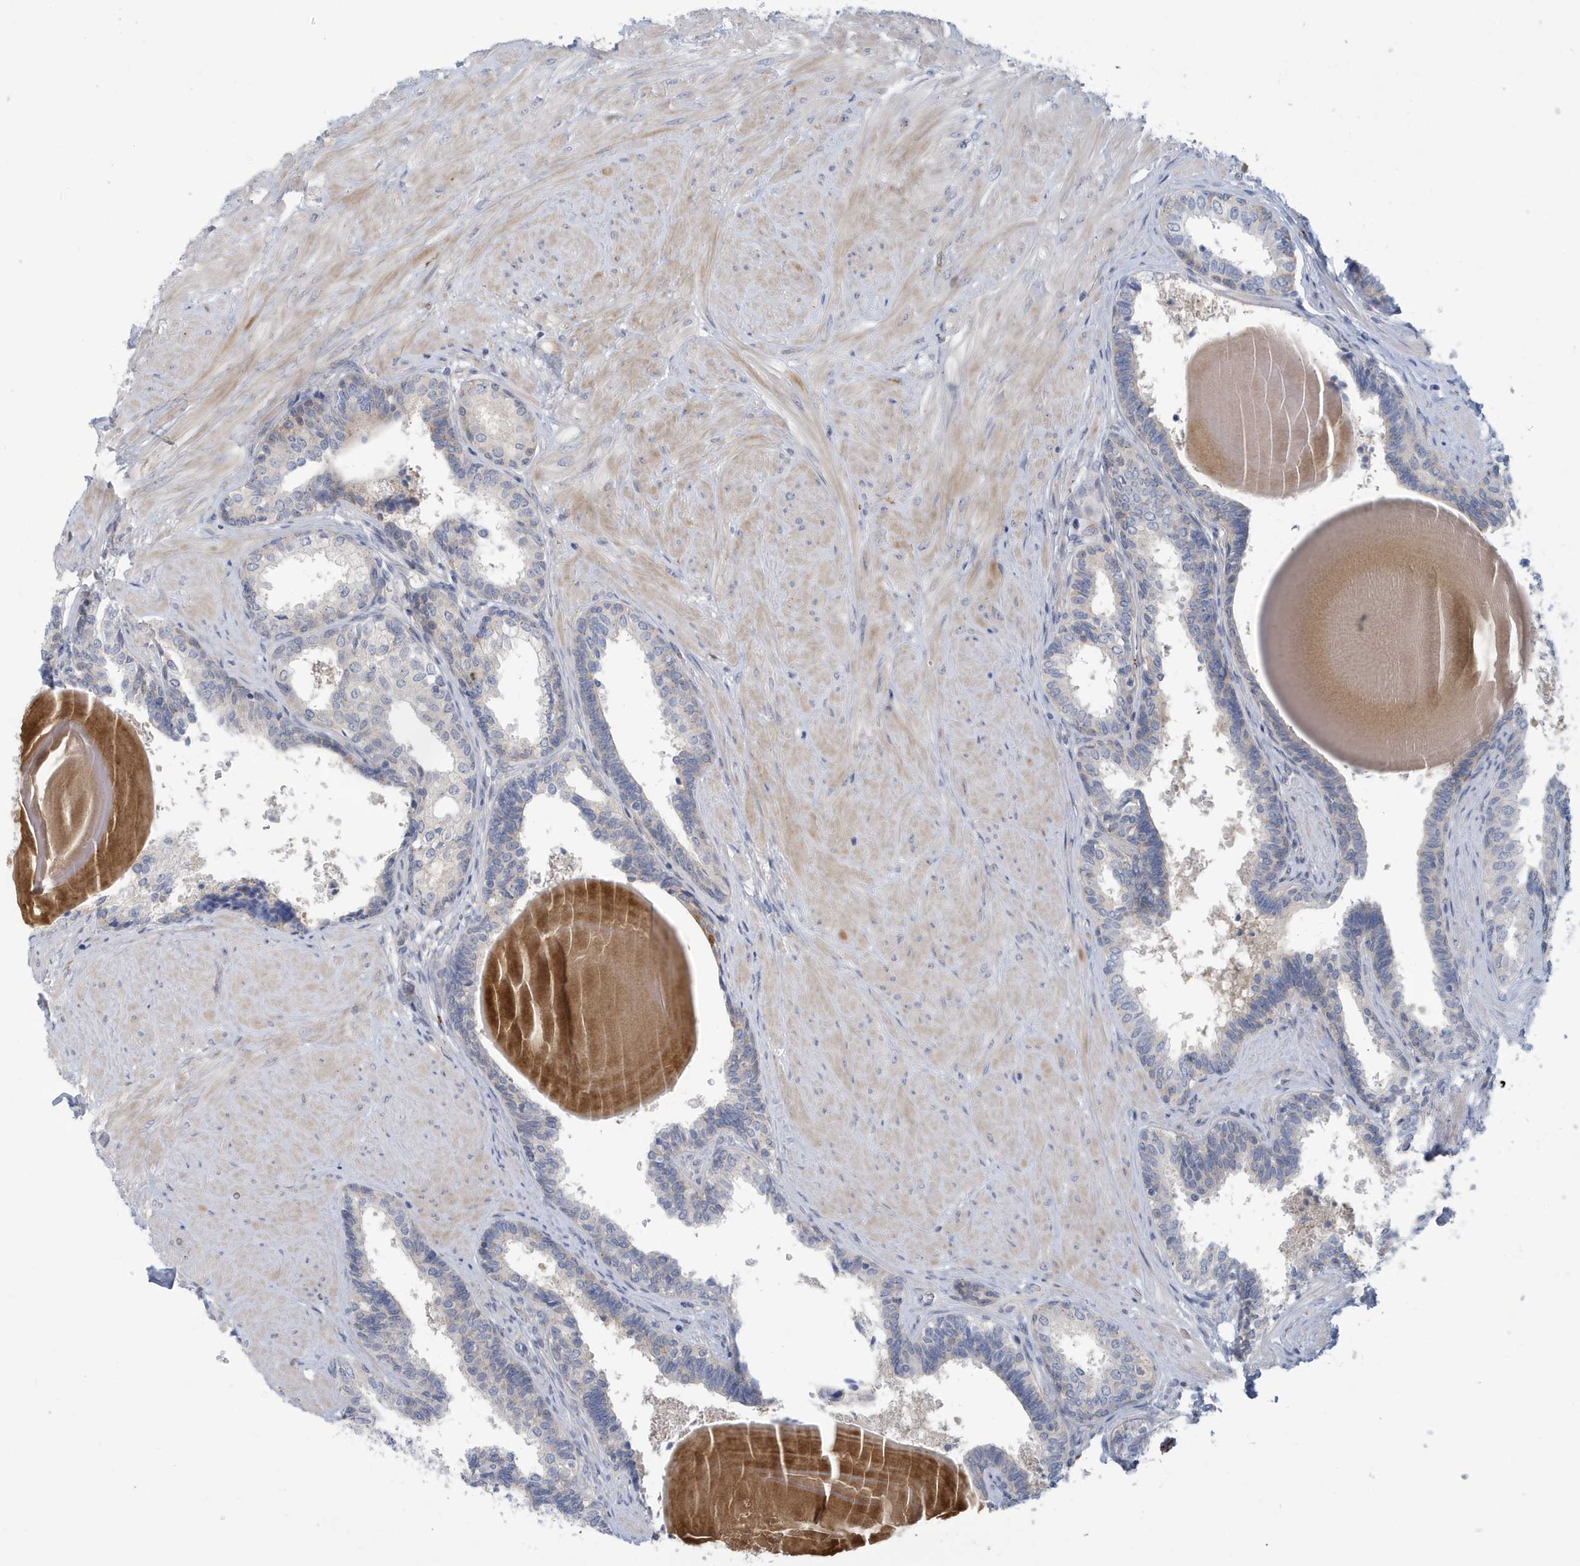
{"staining": {"intensity": "weak", "quantity": "<25%", "location": "cytoplasmic/membranous"}, "tissue": "prostate", "cell_type": "Glandular cells", "image_type": "normal", "snomed": [{"axis": "morphology", "description": "Normal tissue, NOS"}, {"axis": "topography", "description": "Prostate"}], "caption": "DAB (3,3'-diaminobenzidine) immunohistochemical staining of normal prostate reveals no significant positivity in glandular cells.", "gene": "VTA1", "patient": {"sex": "male", "age": 48}}